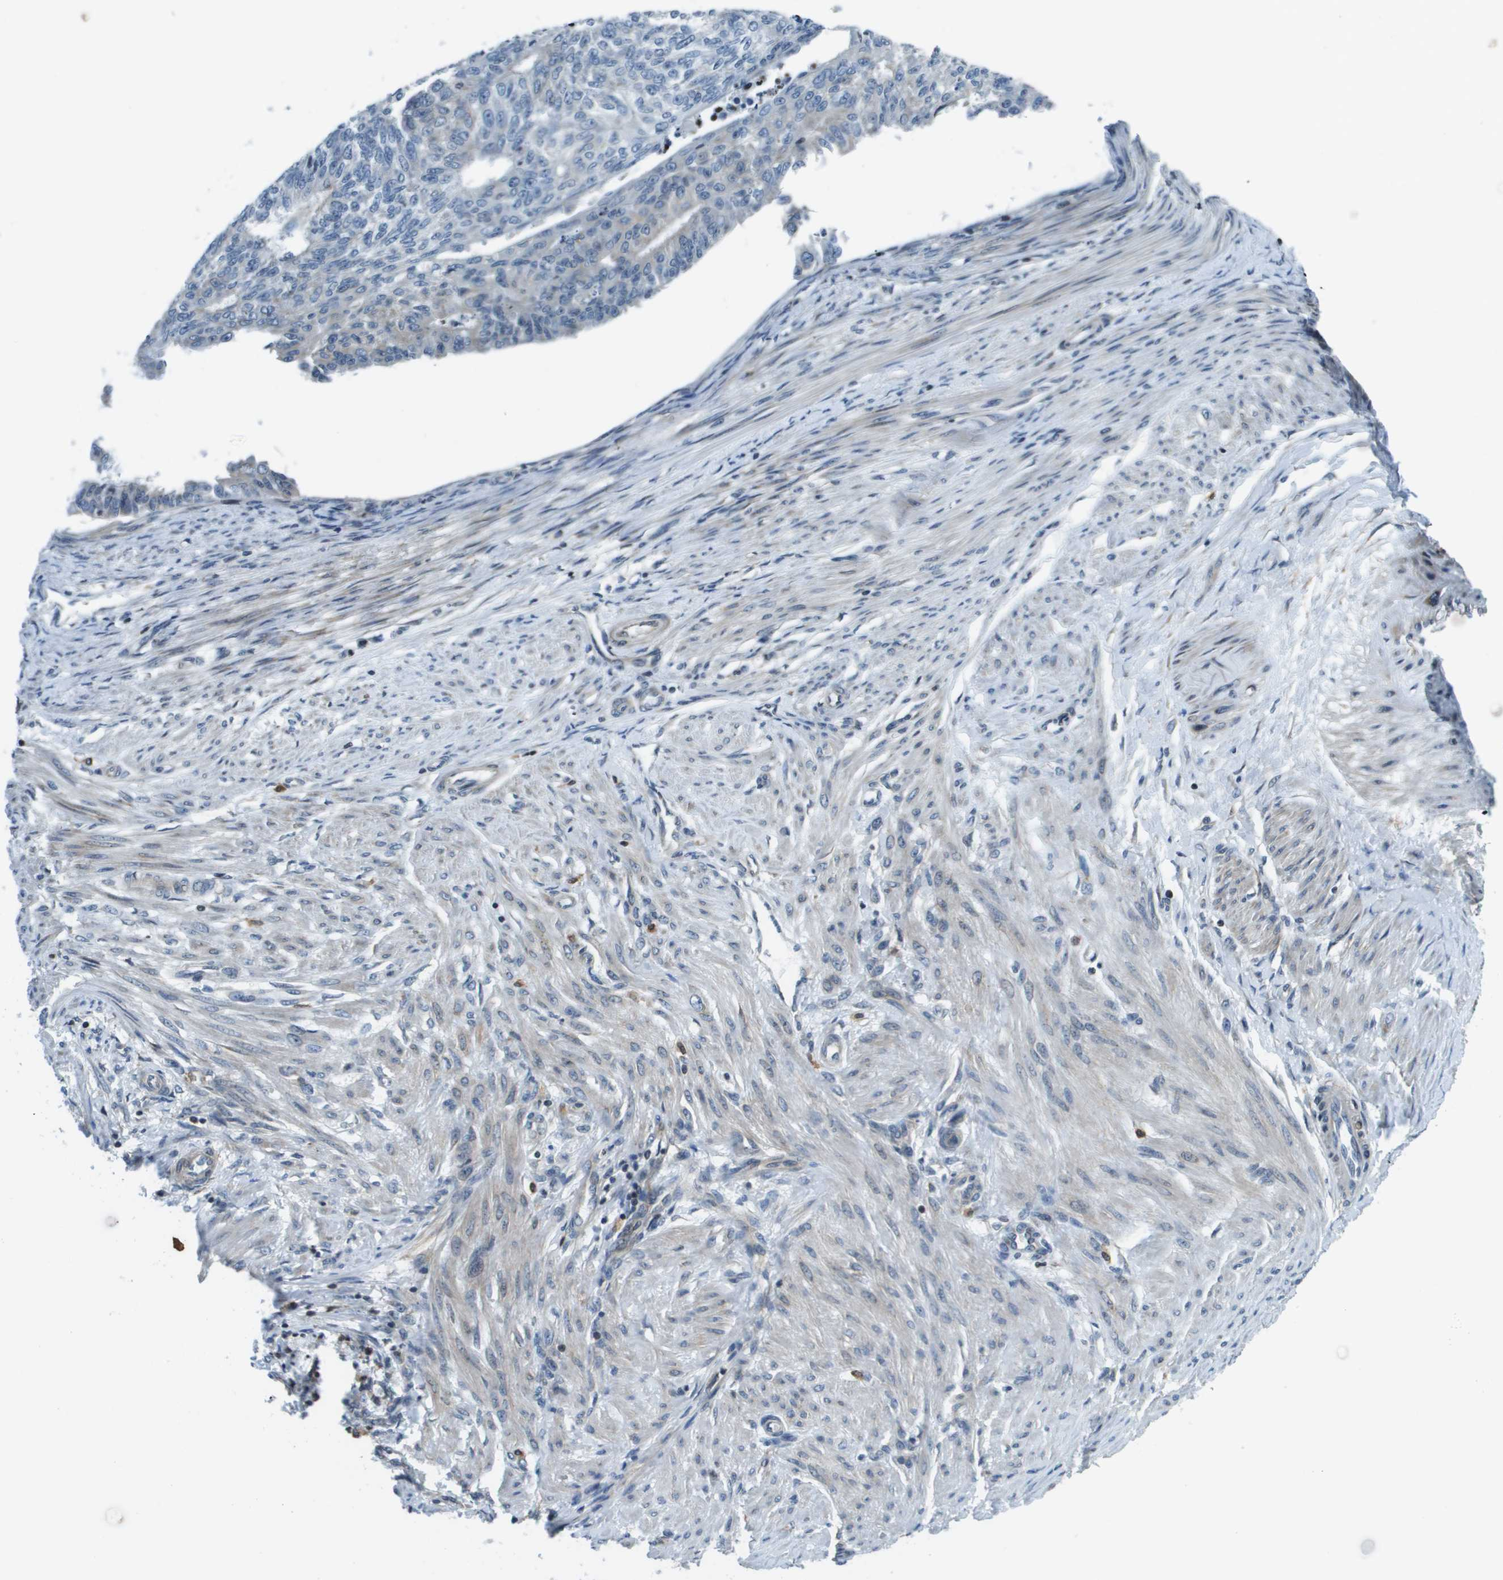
{"staining": {"intensity": "weak", "quantity": "<25%", "location": "cytoplasmic/membranous"}, "tissue": "endometrial cancer", "cell_type": "Tumor cells", "image_type": "cancer", "snomed": [{"axis": "morphology", "description": "Adenocarcinoma, NOS"}, {"axis": "topography", "description": "Endometrium"}], "caption": "Protein analysis of endometrial adenocarcinoma exhibits no significant staining in tumor cells.", "gene": "ESYT1", "patient": {"sex": "female", "age": 32}}